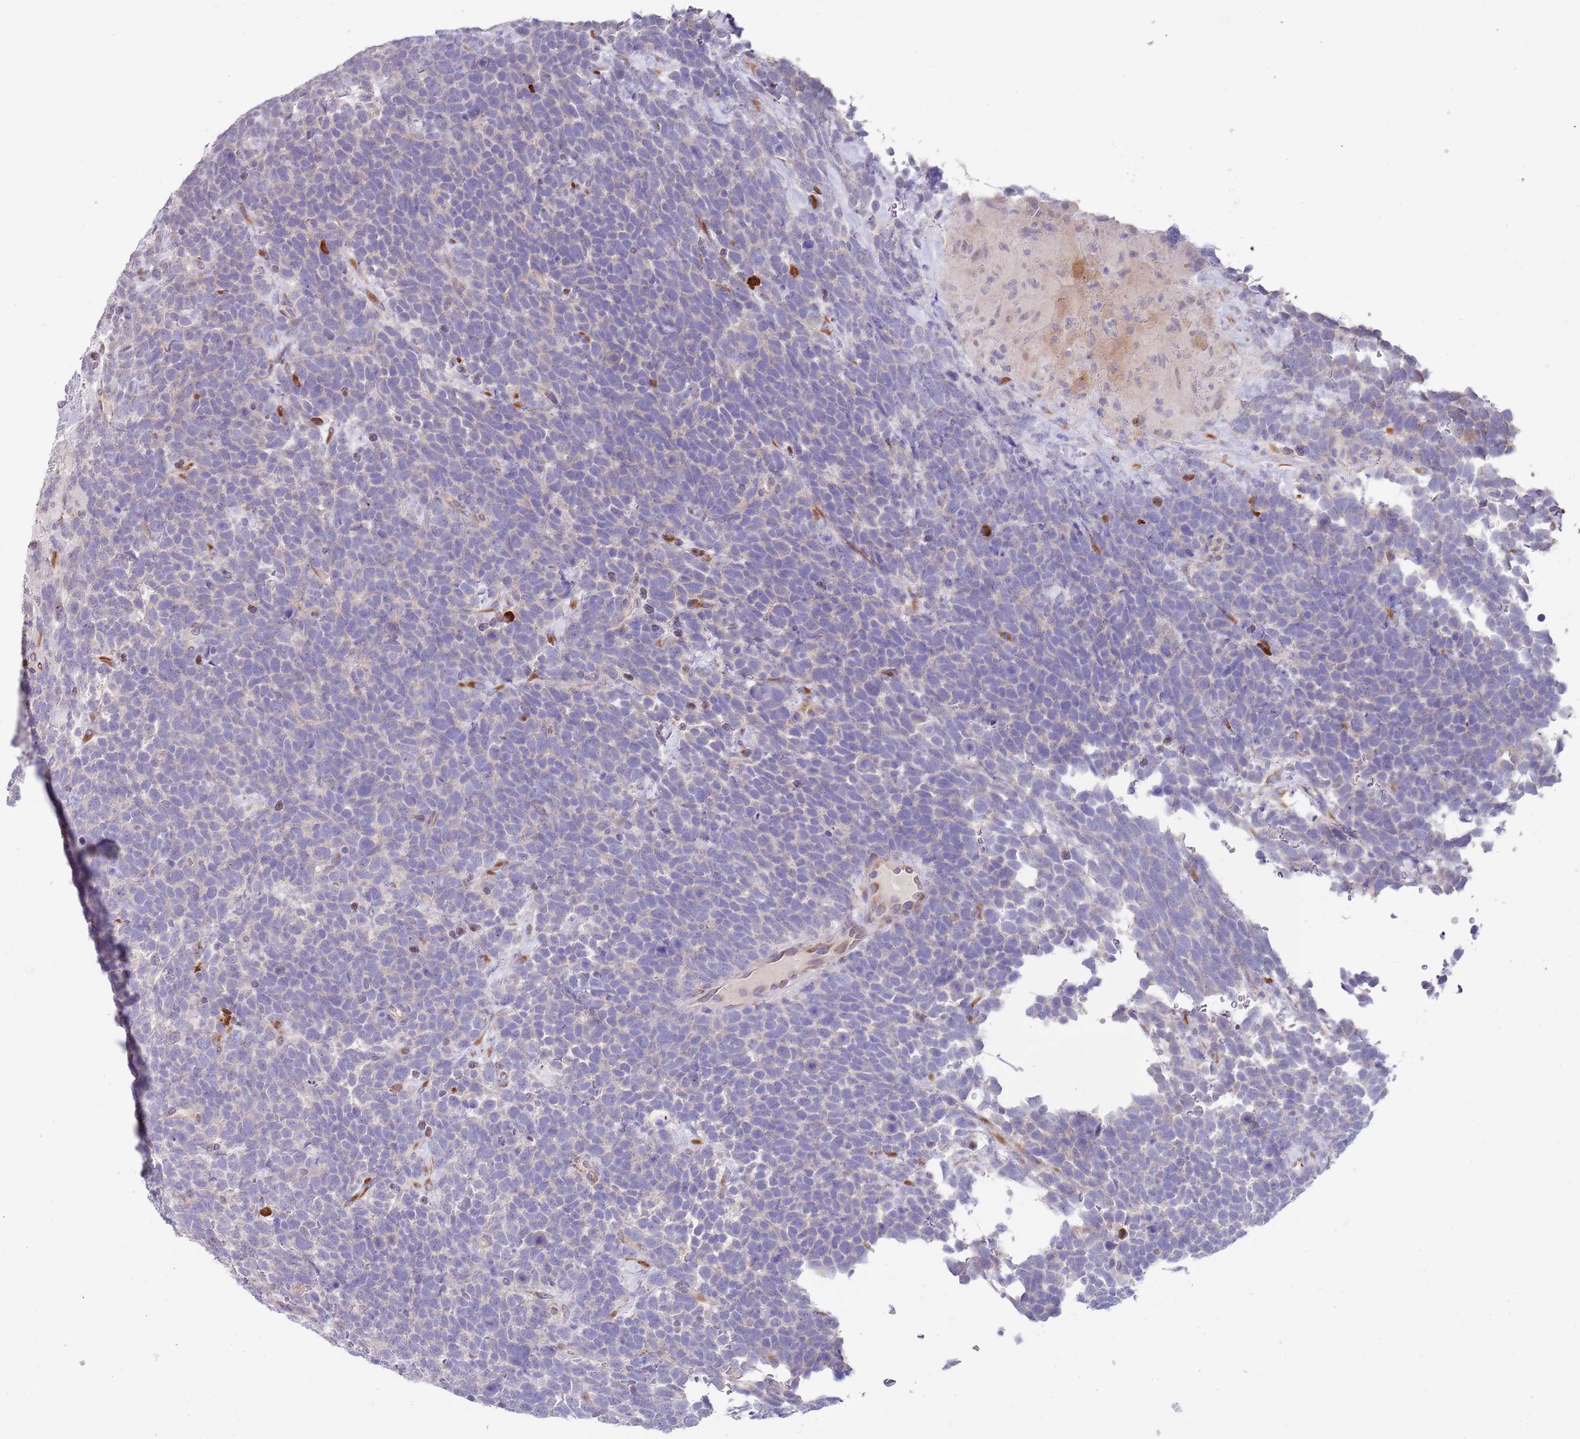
{"staining": {"intensity": "weak", "quantity": "<25%", "location": "cytoplasmic/membranous"}, "tissue": "urothelial cancer", "cell_type": "Tumor cells", "image_type": "cancer", "snomed": [{"axis": "morphology", "description": "Urothelial carcinoma, High grade"}, {"axis": "topography", "description": "Urinary bladder"}], "caption": "DAB (3,3'-diaminobenzidine) immunohistochemical staining of human high-grade urothelial carcinoma displays no significant expression in tumor cells. The staining is performed using DAB (3,3'-diaminobenzidine) brown chromogen with nuclei counter-stained in using hematoxylin.", "gene": "TNRC6C", "patient": {"sex": "female", "age": 82}}